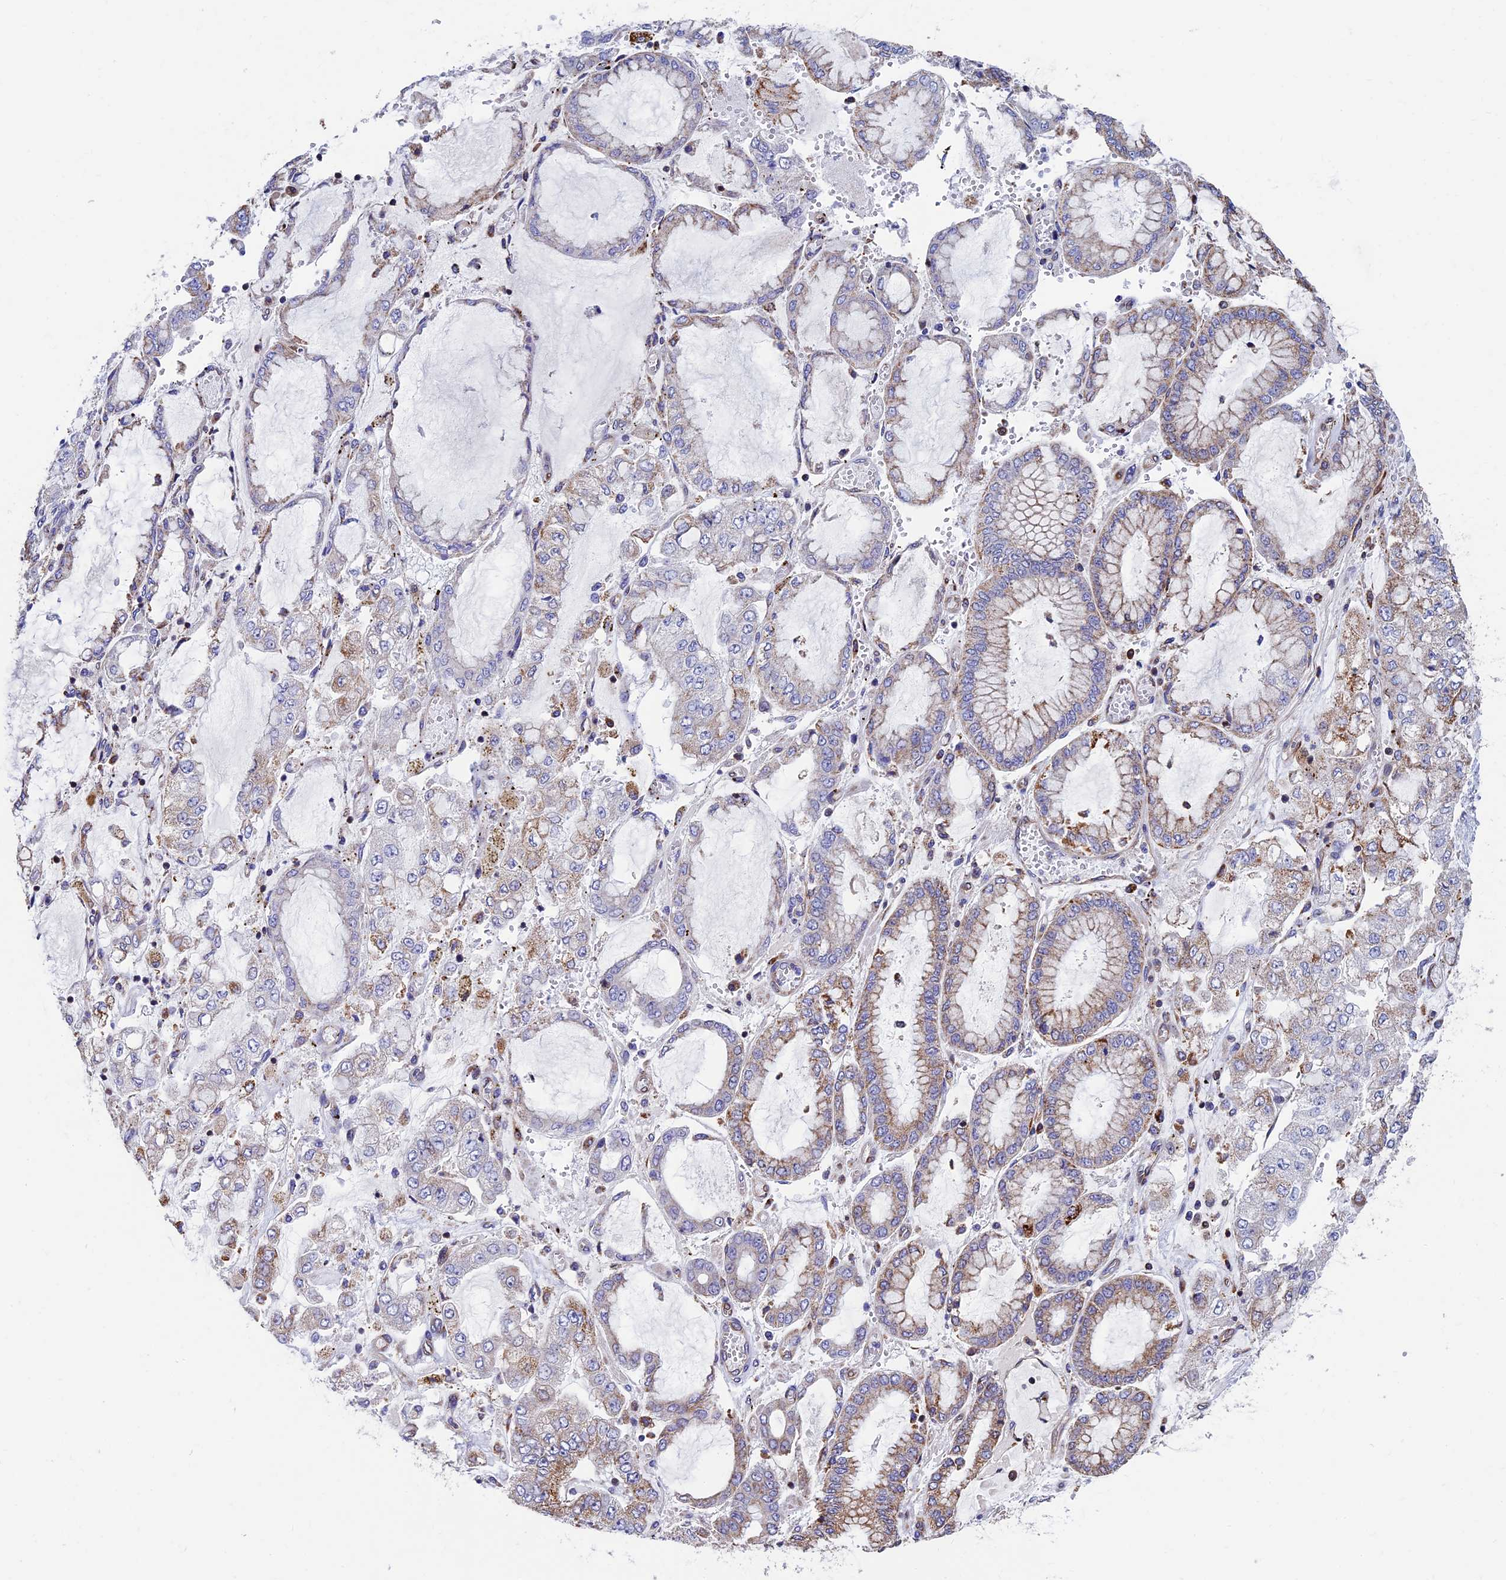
{"staining": {"intensity": "negative", "quantity": "none", "location": "none"}, "tissue": "stomach cancer", "cell_type": "Tumor cells", "image_type": "cancer", "snomed": [{"axis": "morphology", "description": "Adenocarcinoma, NOS"}, {"axis": "topography", "description": "Stomach"}], "caption": "There is no significant expression in tumor cells of stomach cancer. (Brightfield microscopy of DAB IHC at high magnification).", "gene": "SLC9A5", "patient": {"sex": "male", "age": 76}}